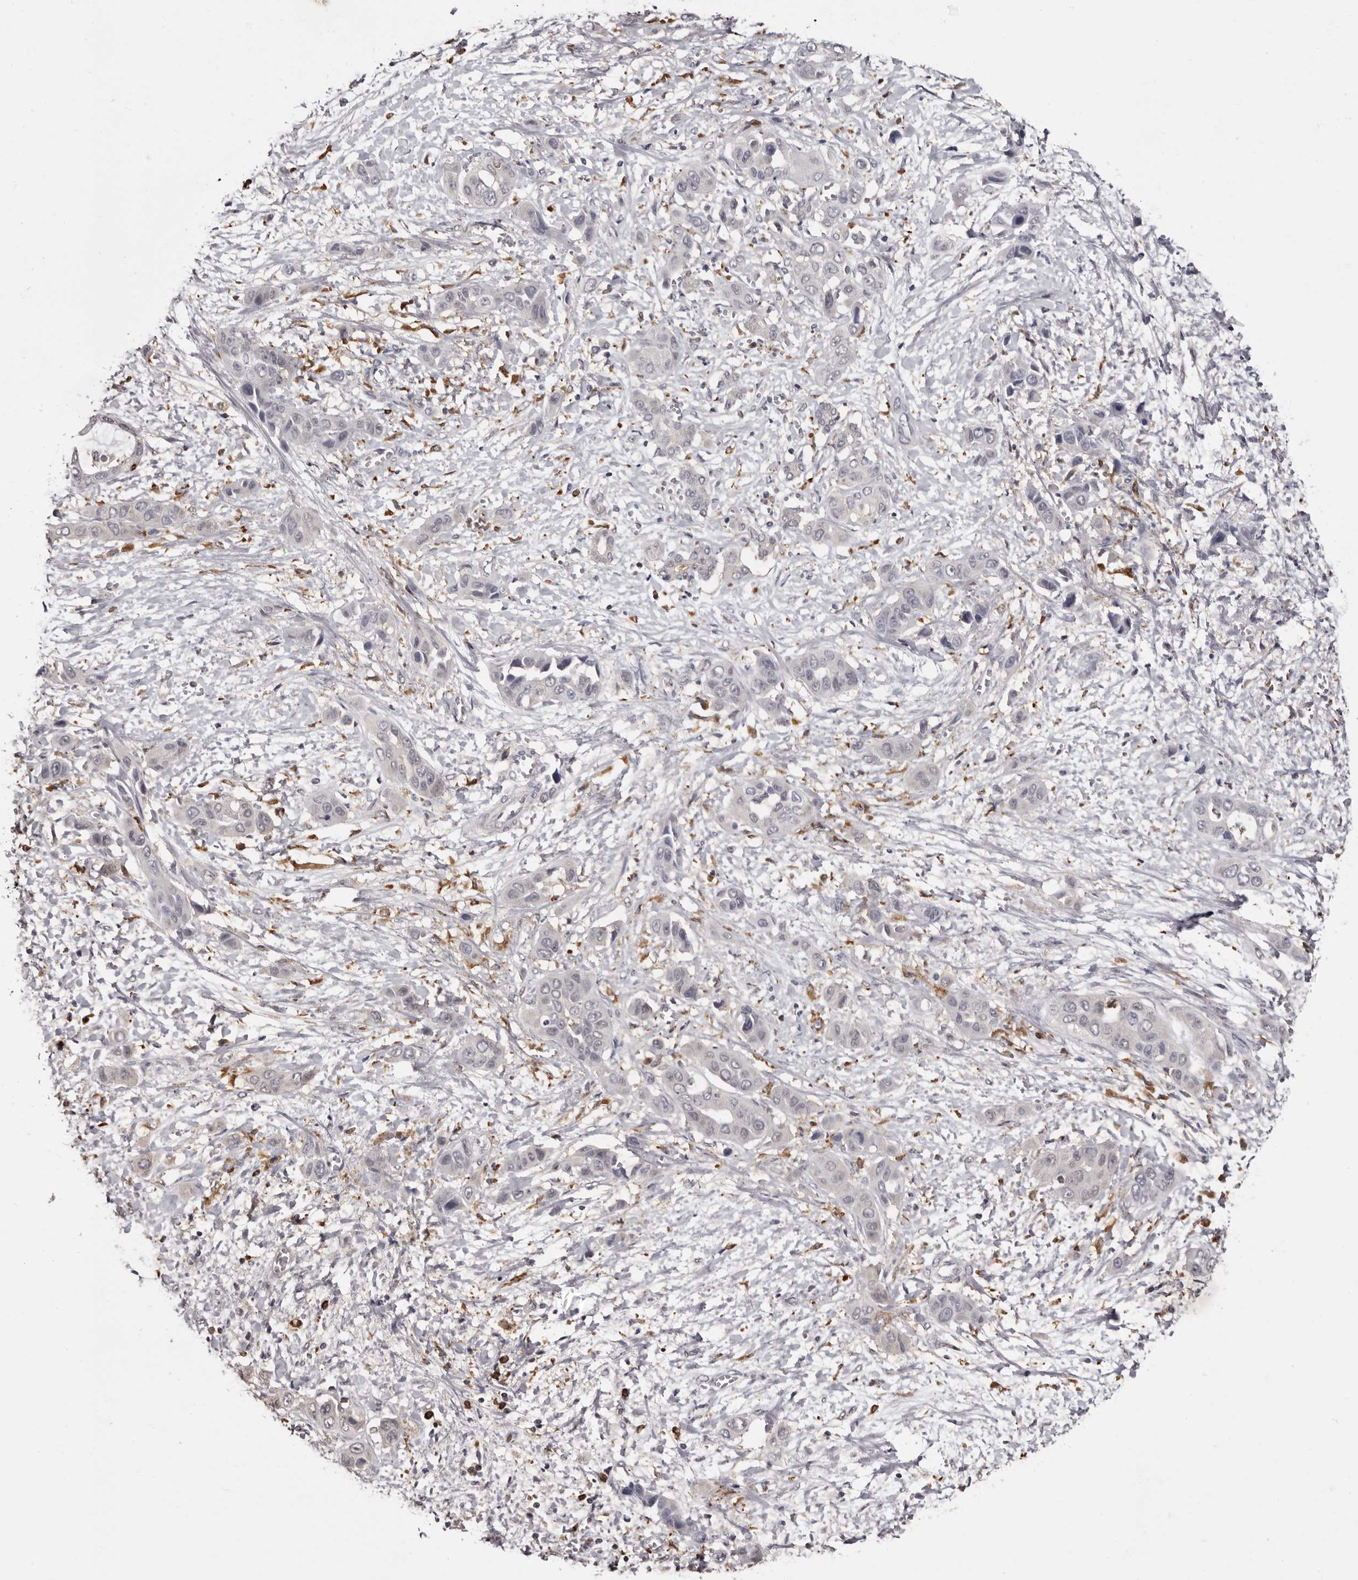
{"staining": {"intensity": "negative", "quantity": "none", "location": "none"}, "tissue": "liver cancer", "cell_type": "Tumor cells", "image_type": "cancer", "snomed": [{"axis": "morphology", "description": "Cholangiocarcinoma"}, {"axis": "topography", "description": "Liver"}], "caption": "Immunohistochemistry of human liver cancer exhibits no staining in tumor cells.", "gene": "TNNI1", "patient": {"sex": "female", "age": 52}}